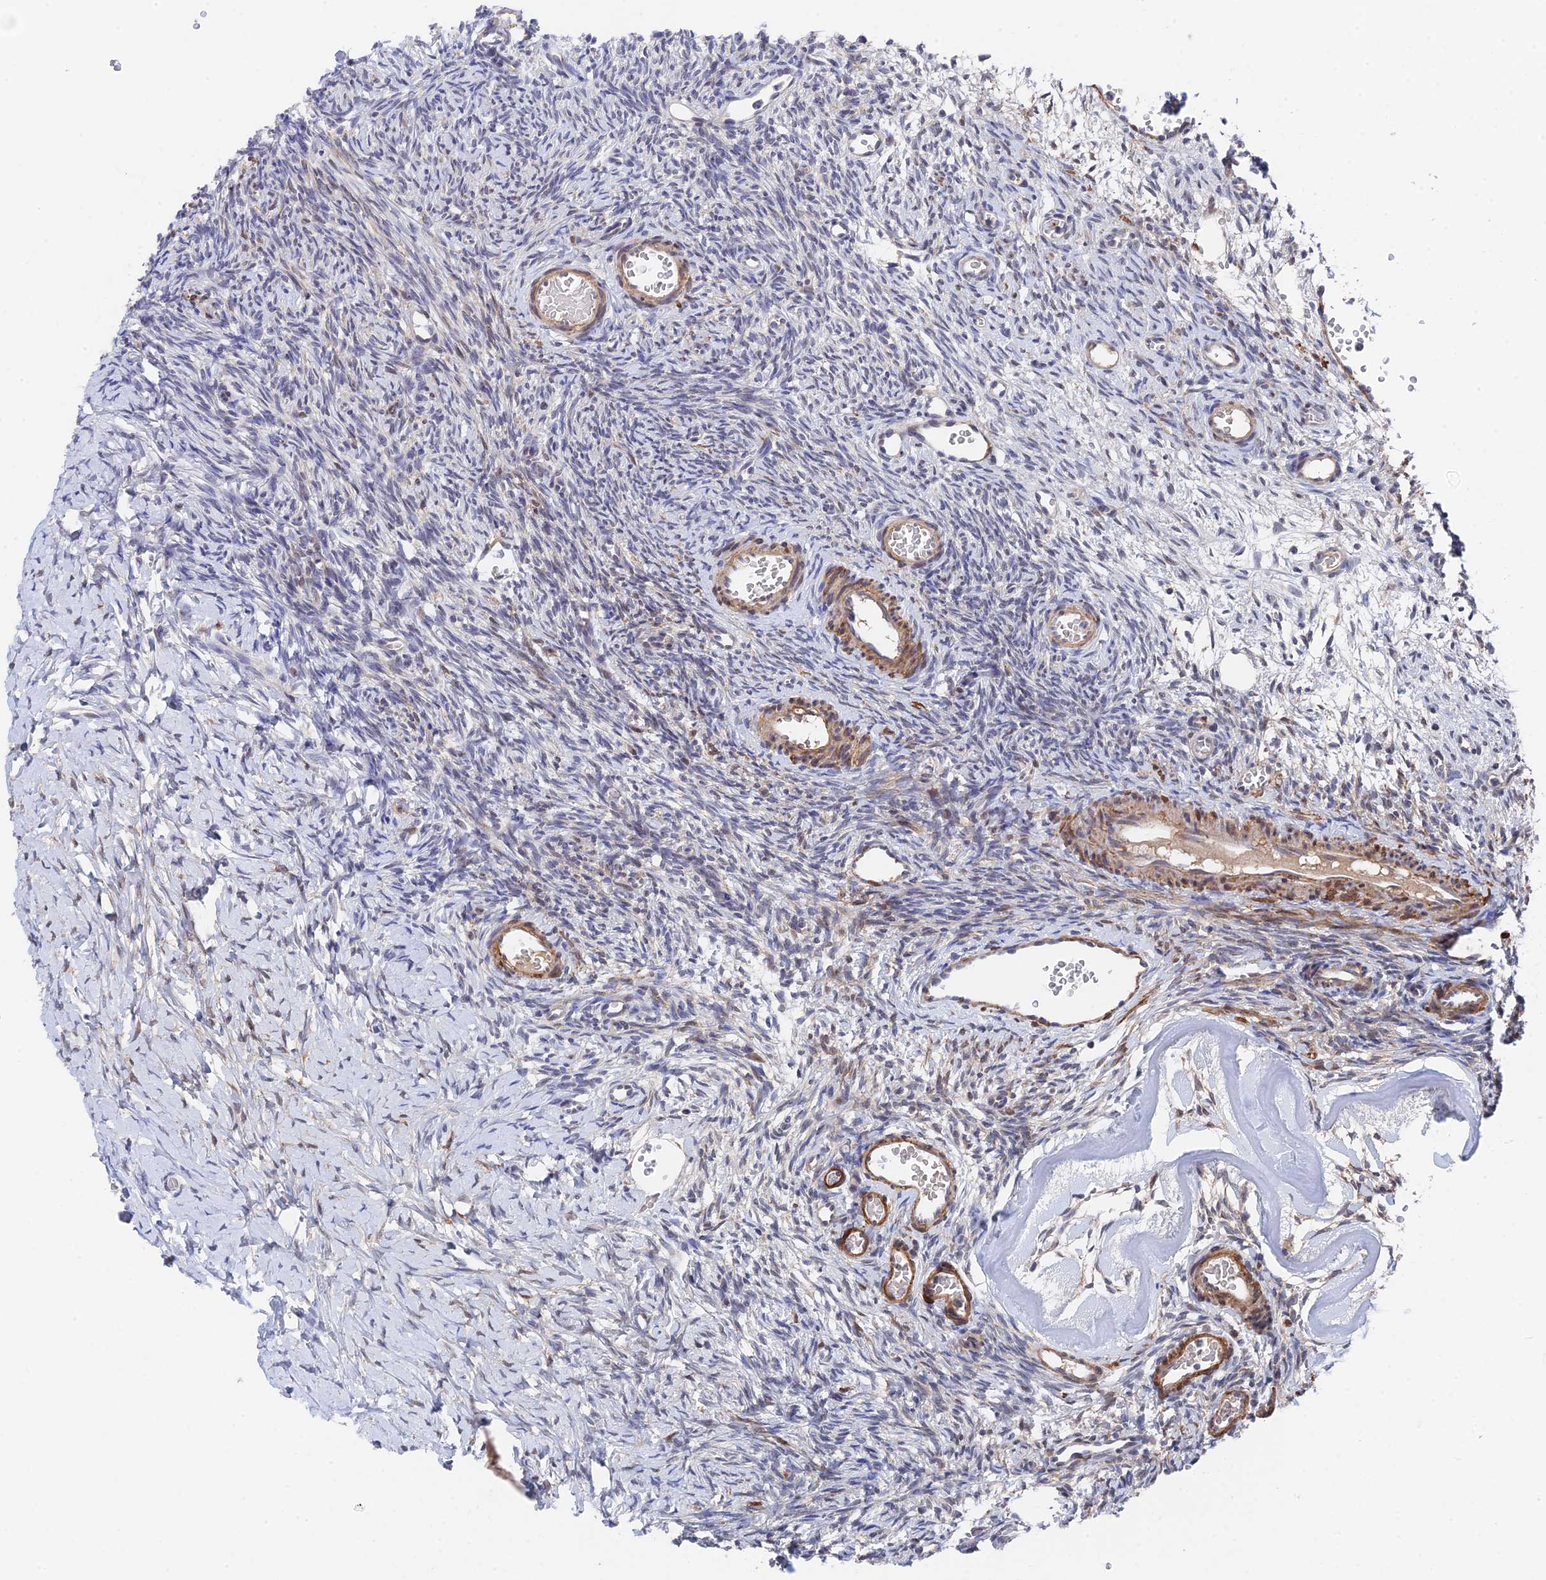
{"staining": {"intensity": "negative", "quantity": "none", "location": "none"}, "tissue": "ovary", "cell_type": "Ovarian stroma cells", "image_type": "normal", "snomed": [{"axis": "morphology", "description": "Normal tissue, NOS"}, {"axis": "topography", "description": "Ovary"}], "caption": "Ovarian stroma cells show no significant expression in benign ovary. The staining was performed using DAB to visualize the protein expression in brown, while the nuclei were stained in blue with hematoxylin (Magnification: 20x).", "gene": "ZNF320", "patient": {"sex": "female", "age": 39}}